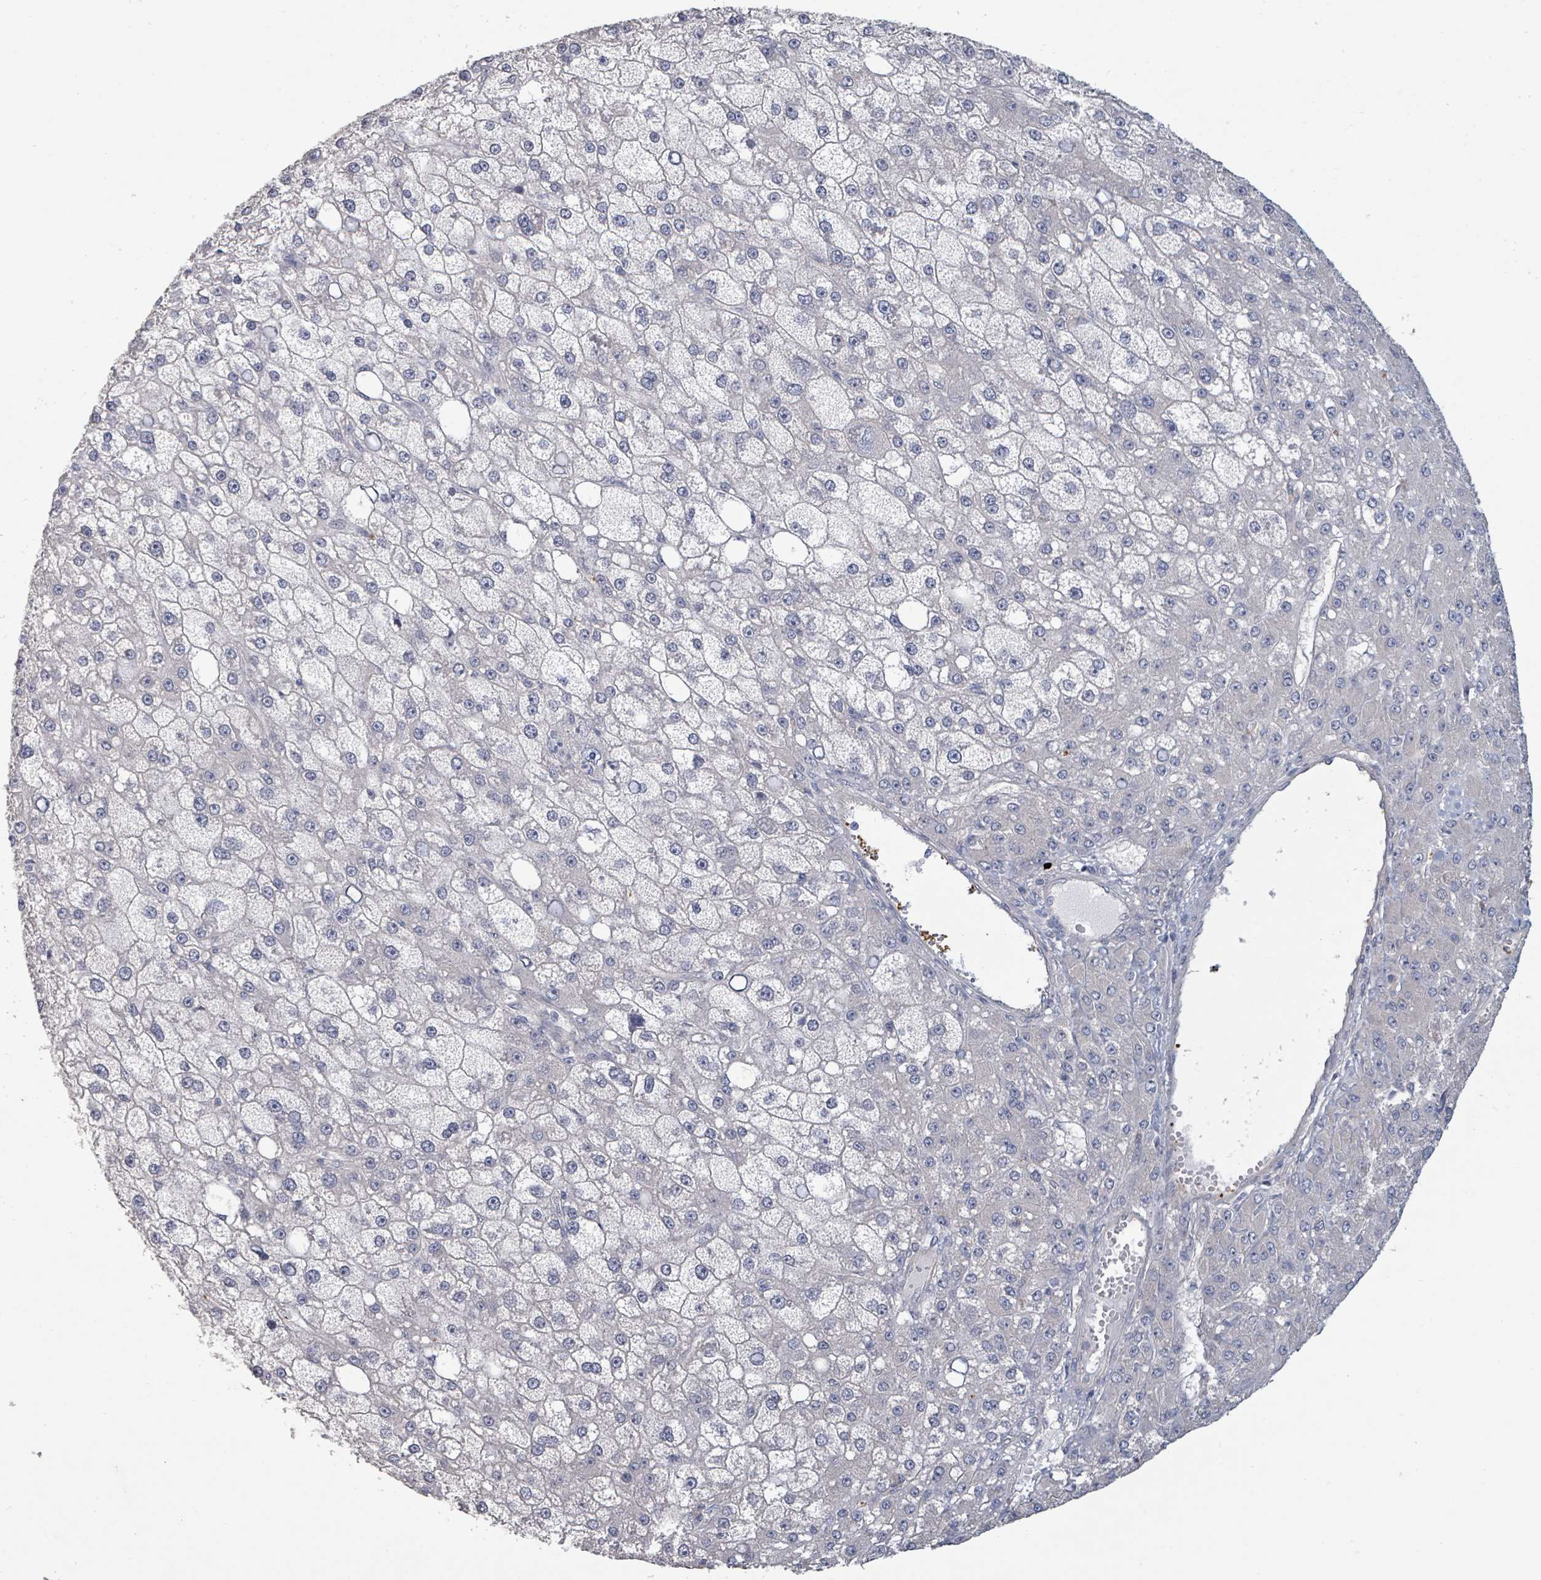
{"staining": {"intensity": "negative", "quantity": "none", "location": "none"}, "tissue": "liver cancer", "cell_type": "Tumor cells", "image_type": "cancer", "snomed": [{"axis": "morphology", "description": "Carcinoma, Hepatocellular, NOS"}, {"axis": "topography", "description": "Liver"}], "caption": "This is a micrograph of IHC staining of liver hepatocellular carcinoma, which shows no expression in tumor cells. (Immunohistochemistry (ihc), brightfield microscopy, high magnification).", "gene": "PLAUR", "patient": {"sex": "male", "age": 67}}